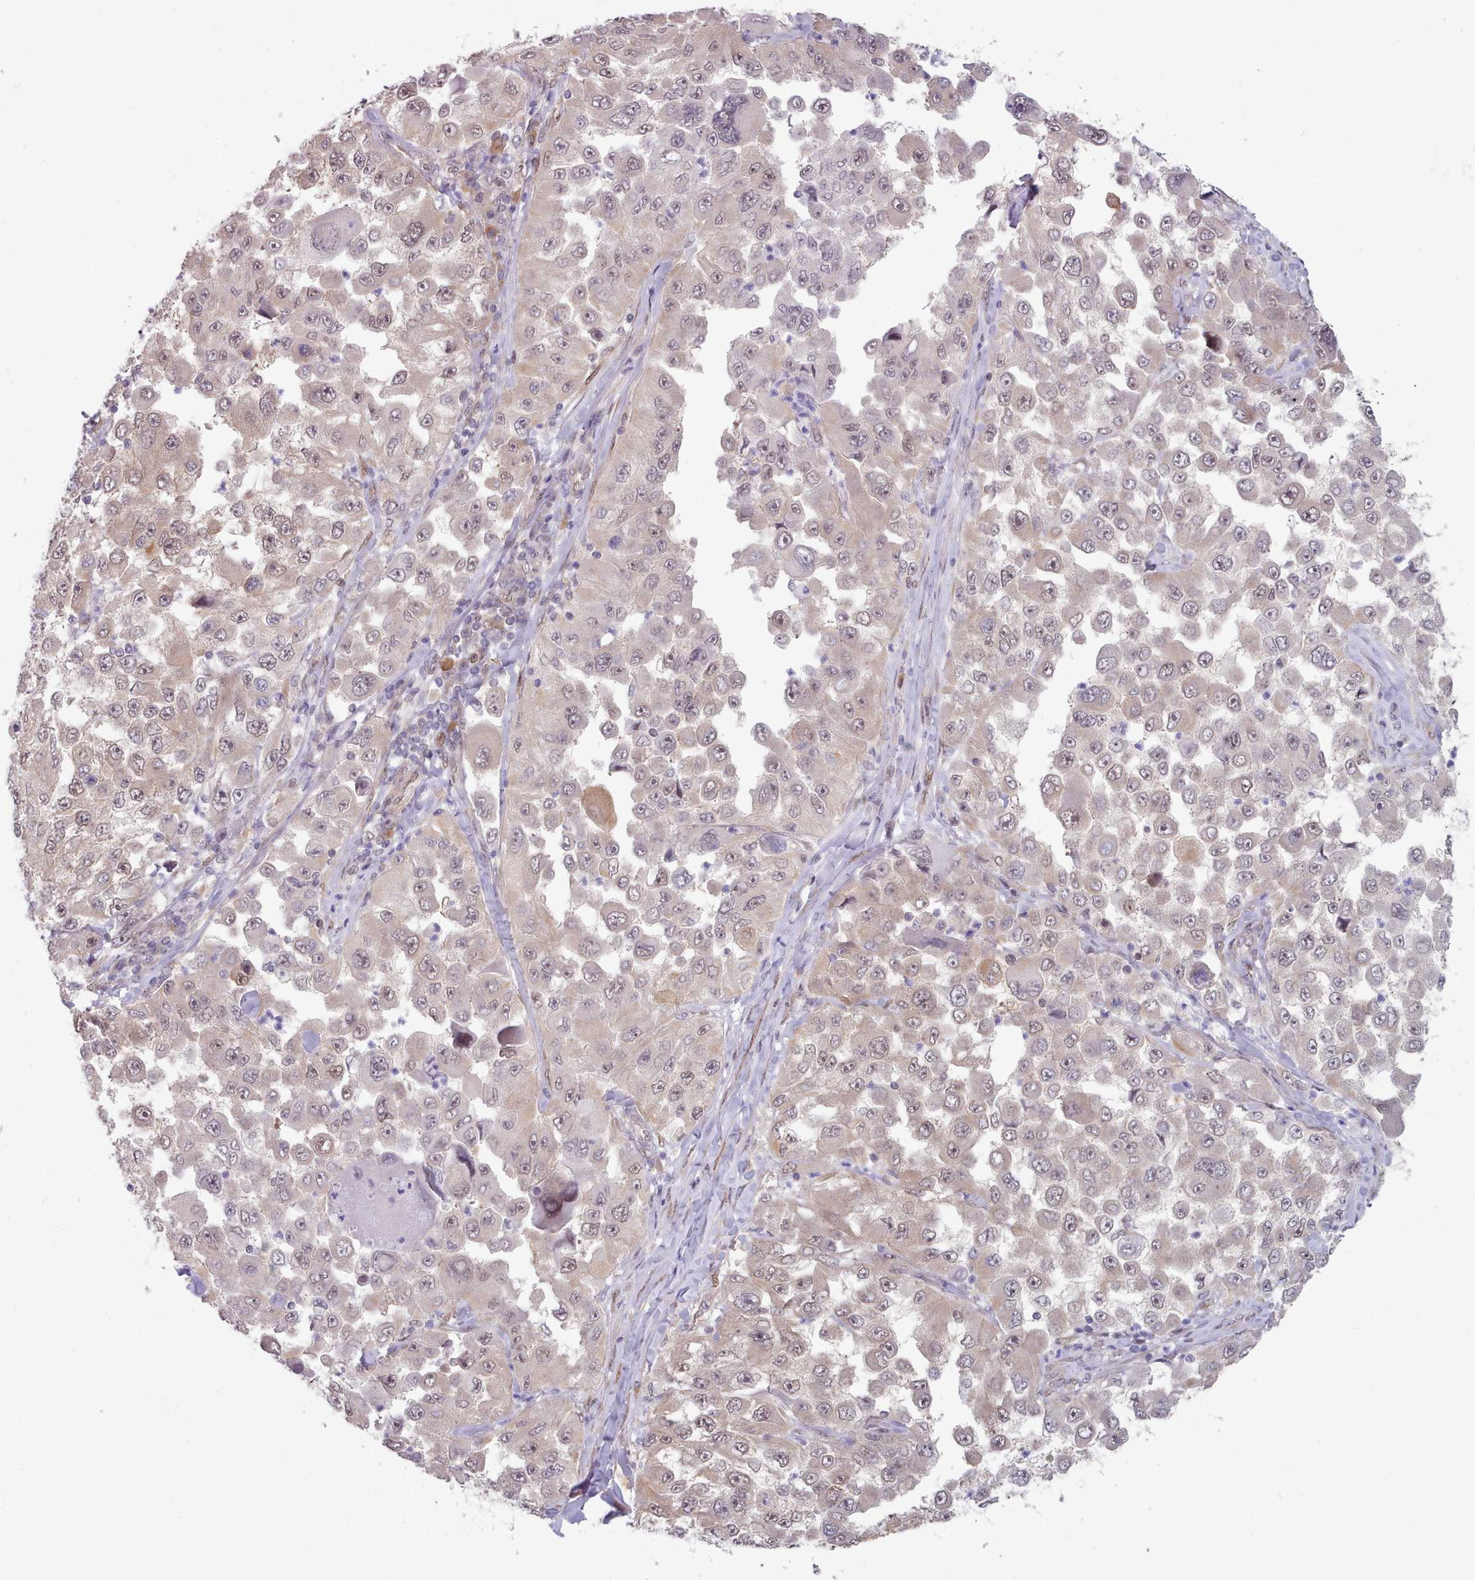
{"staining": {"intensity": "weak", "quantity": "25%-75%", "location": "nuclear"}, "tissue": "melanoma", "cell_type": "Tumor cells", "image_type": "cancer", "snomed": [{"axis": "morphology", "description": "Malignant melanoma, Metastatic site"}, {"axis": "topography", "description": "Lymph node"}], "caption": "Melanoma was stained to show a protein in brown. There is low levels of weak nuclear staining in approximately 25%-75% of tumor cells.", "gene": "CES3", "patient": {"sex": "male", "age": 62}}